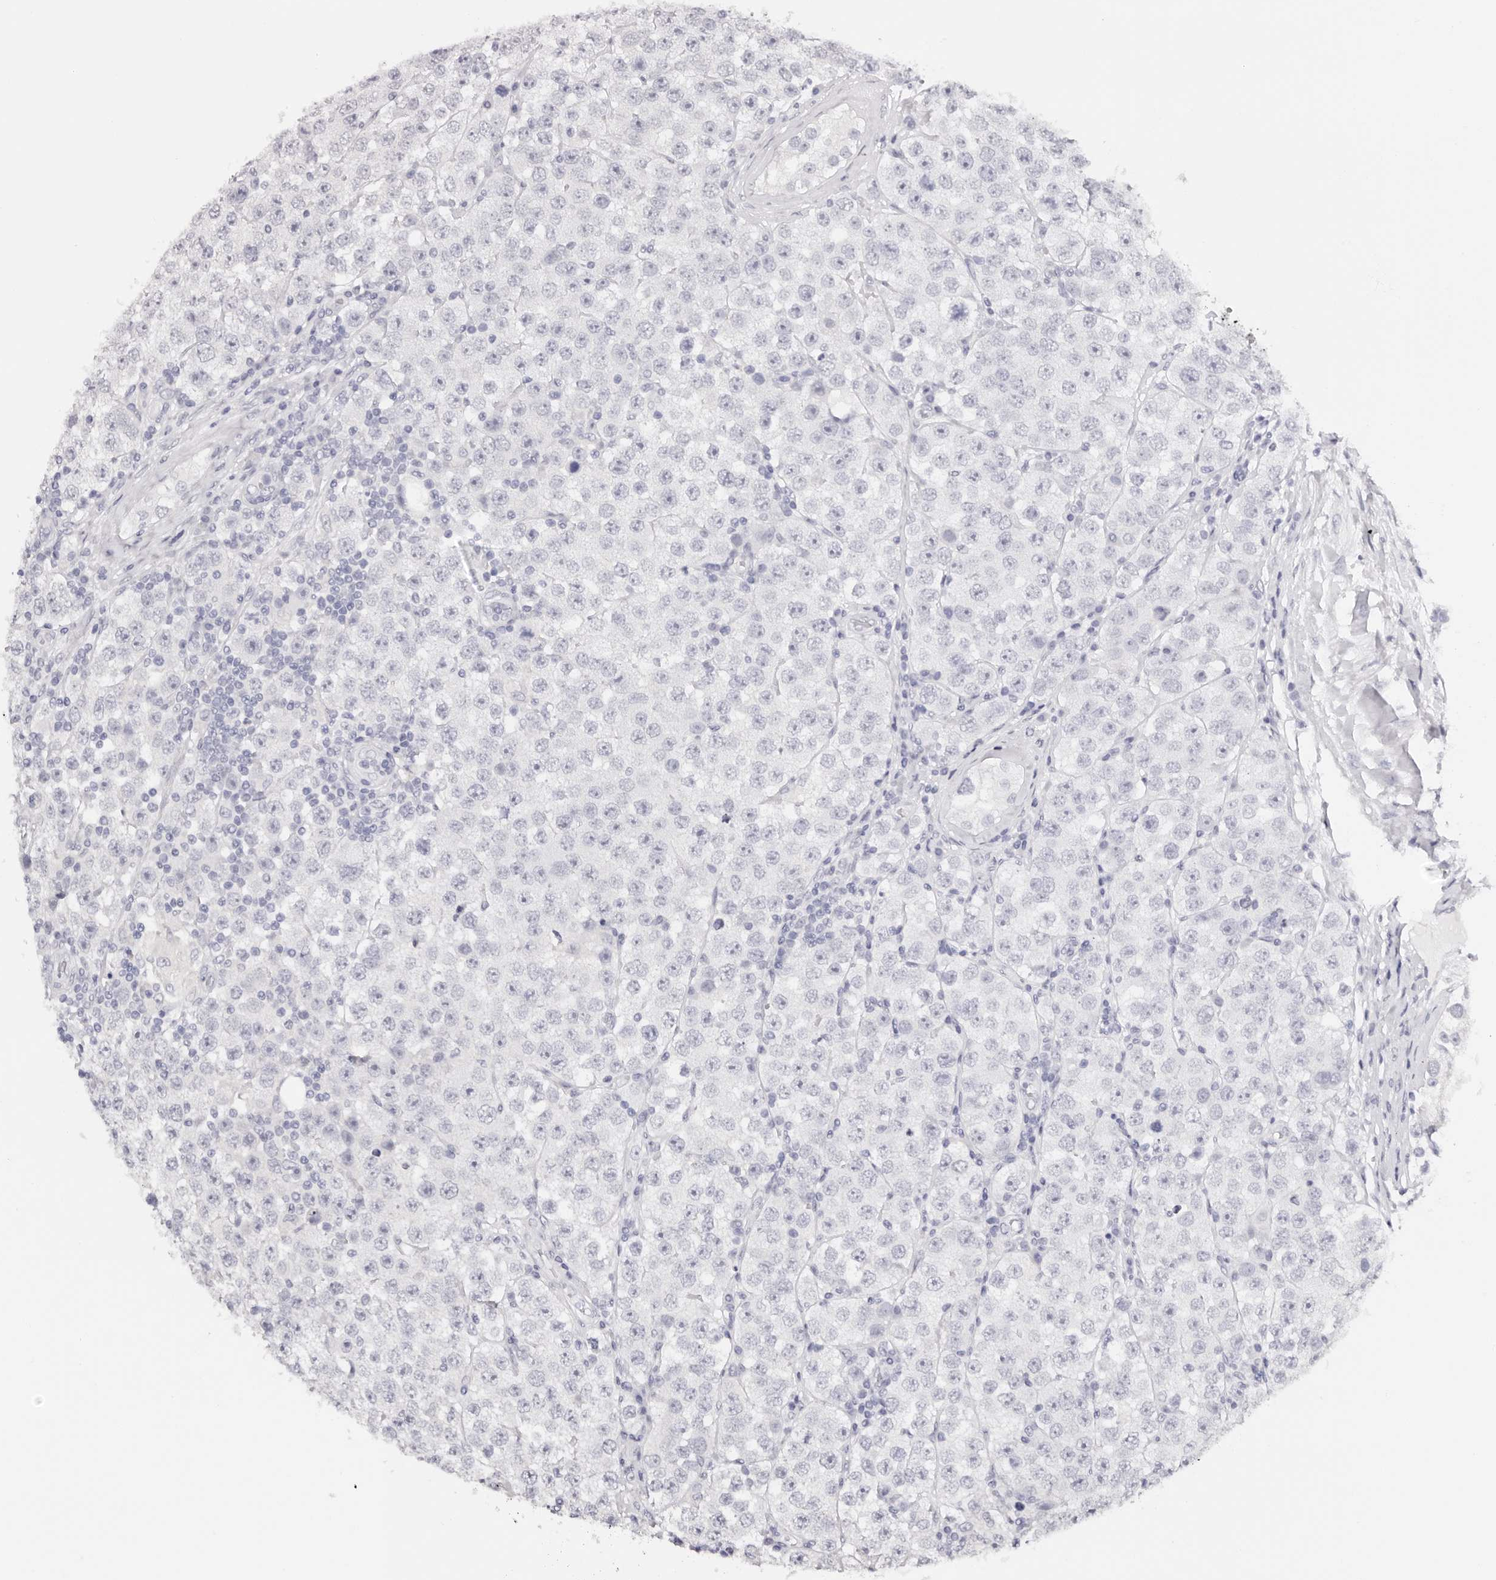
{"staining": {"intensity": "negative", "quantity": "none", "location": "none"}, "tissue": "testis cancer", "cell_type": "Tumor cells", "image_type": "cancer", "snomed": [{"axis": "morphology", "description": "Seminoma, NOS"}, {"axis": "topography", "description": "Testis"}], "caption": "This is an immunohistochemistry (IHC) histopathology image of human testis seminoma. There is no positivity in tumor cells.", "gene": "ROM1", "patient": {"sex": "male", "age": 28}}